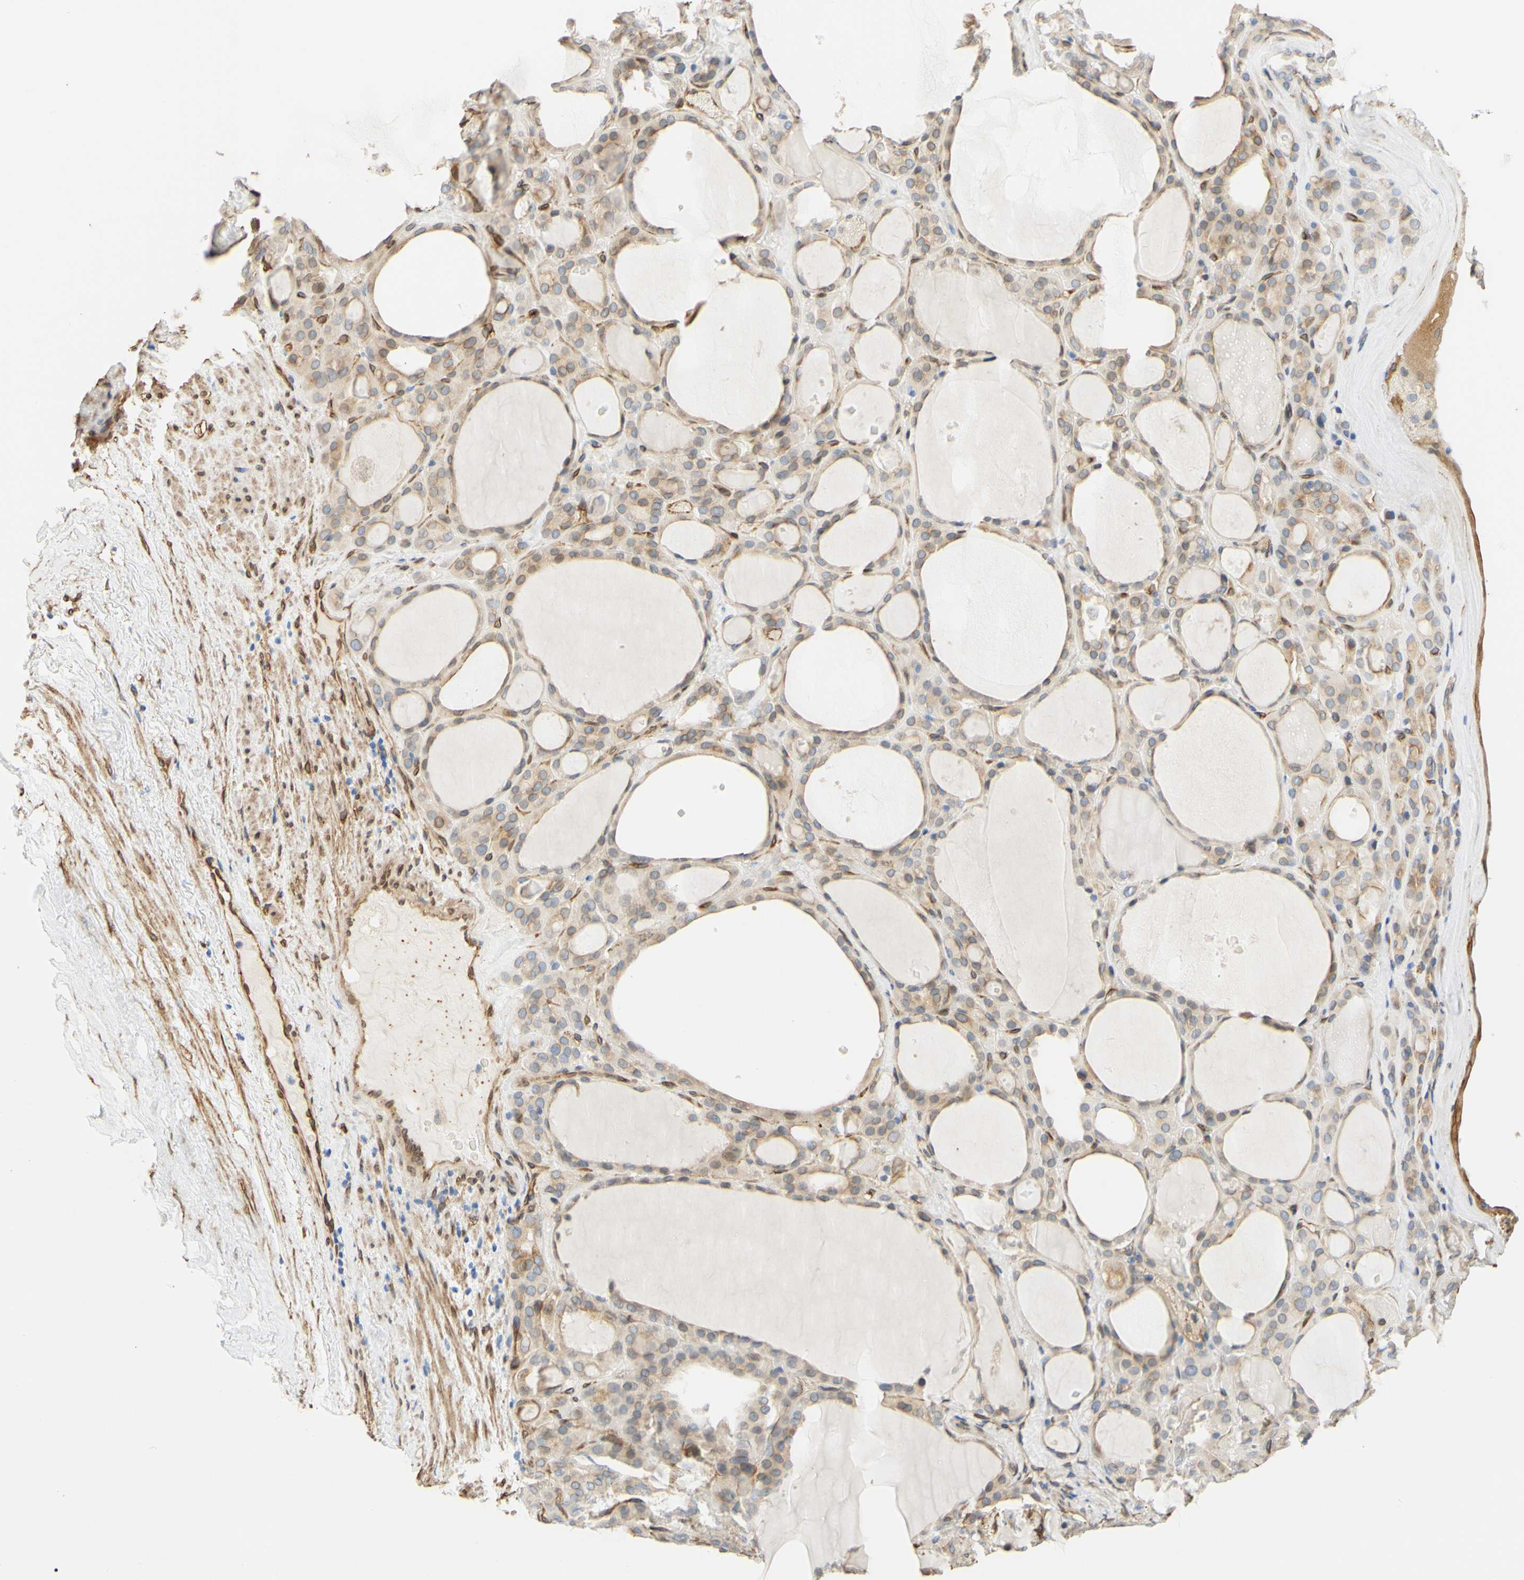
{"staining": {"intensity": "weak", "quantity": "25%-75%", "location": "cytoplasmic/membranous"}, "tissue": "thyroid gland", "cell_type": "Glandular cells", "image_type": "normal", "snomed": [{"axis": "morphology", "description": "Normal tissue, NOS"}, {"axis": "morphology", "description": "Carcinoma, NOS"}, {"axis": "topography", "description": "Thyroid gland"}], "caption": "Weak cytoplasmic/membranous positivity for a protein is identified in approximately 25%-75% of glandular cells of normal thyroid gland using IHC.", "gene": "ENDOD1", "patient": {"sex": "female", "age": 86}}